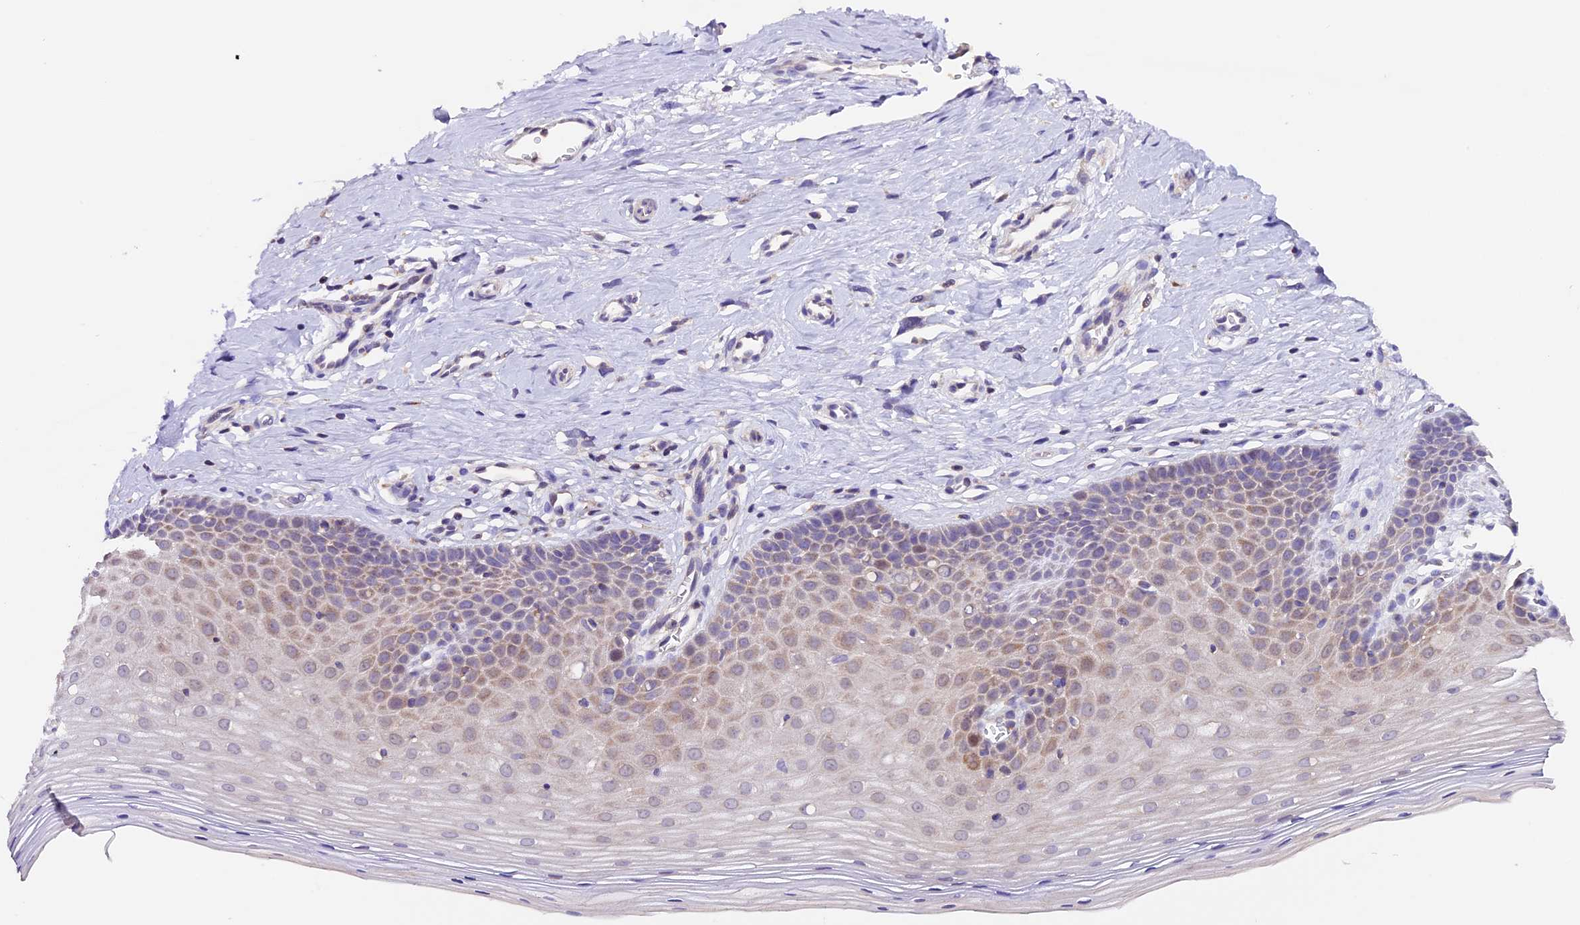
{"staining": {"intensity": "negative", "quantity": "none", "location": "none"}, "tissue": "cervix", "cell_type": "Glandular cells", "image_type": "normal", "snomed": [{"axis": "morphology", "description": "Normal tissue, NOS"}, {"axis": "topography", "description": "Cervix"}], "caption": "High magnification brightfield microscopy of benign cervix stained with DAB (3,3'-diaminobenzidine) (brown) and counterstained with hematoxylin (blue): glandular cells show no significant staining.", "gene": "DDX28", "patient": {"sex": "female", "age": 36}}